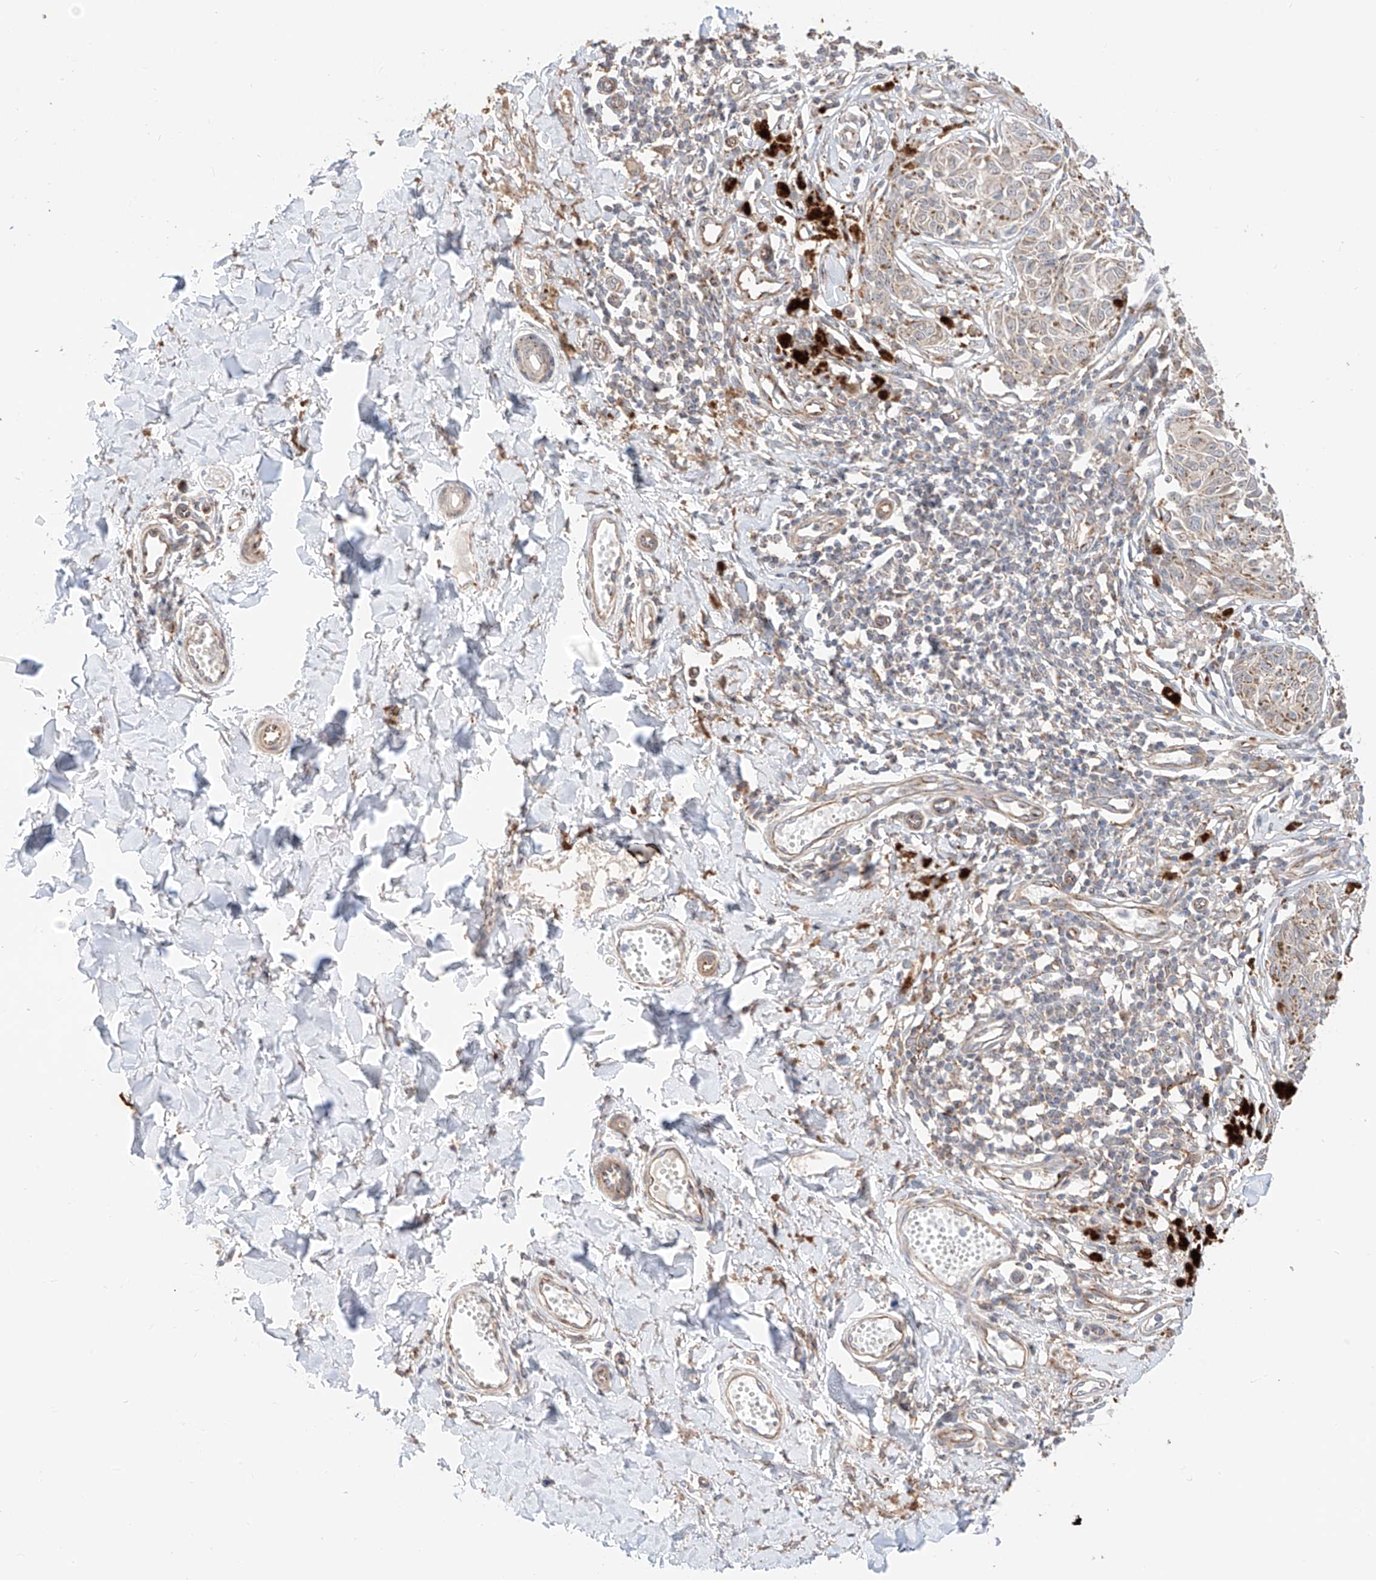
{"staining": {"intensity": "weak", "quantity": "<25%", "location": "cytoplasmic/membranous"}, "tissue": "melanoma", "cell_type": "Tumor cells", "image_type": "cancer", "snomed": [{"axis": "morphology", "description": "Malignant melanoma, NOS"}, {"axis": "topography", "description": "Skin"}], "caption": "The micrograph shows no staining of tumor cells in melanoma.", "gene": "MOSPD1", "patient": {"sex": "male", "age": 53}}